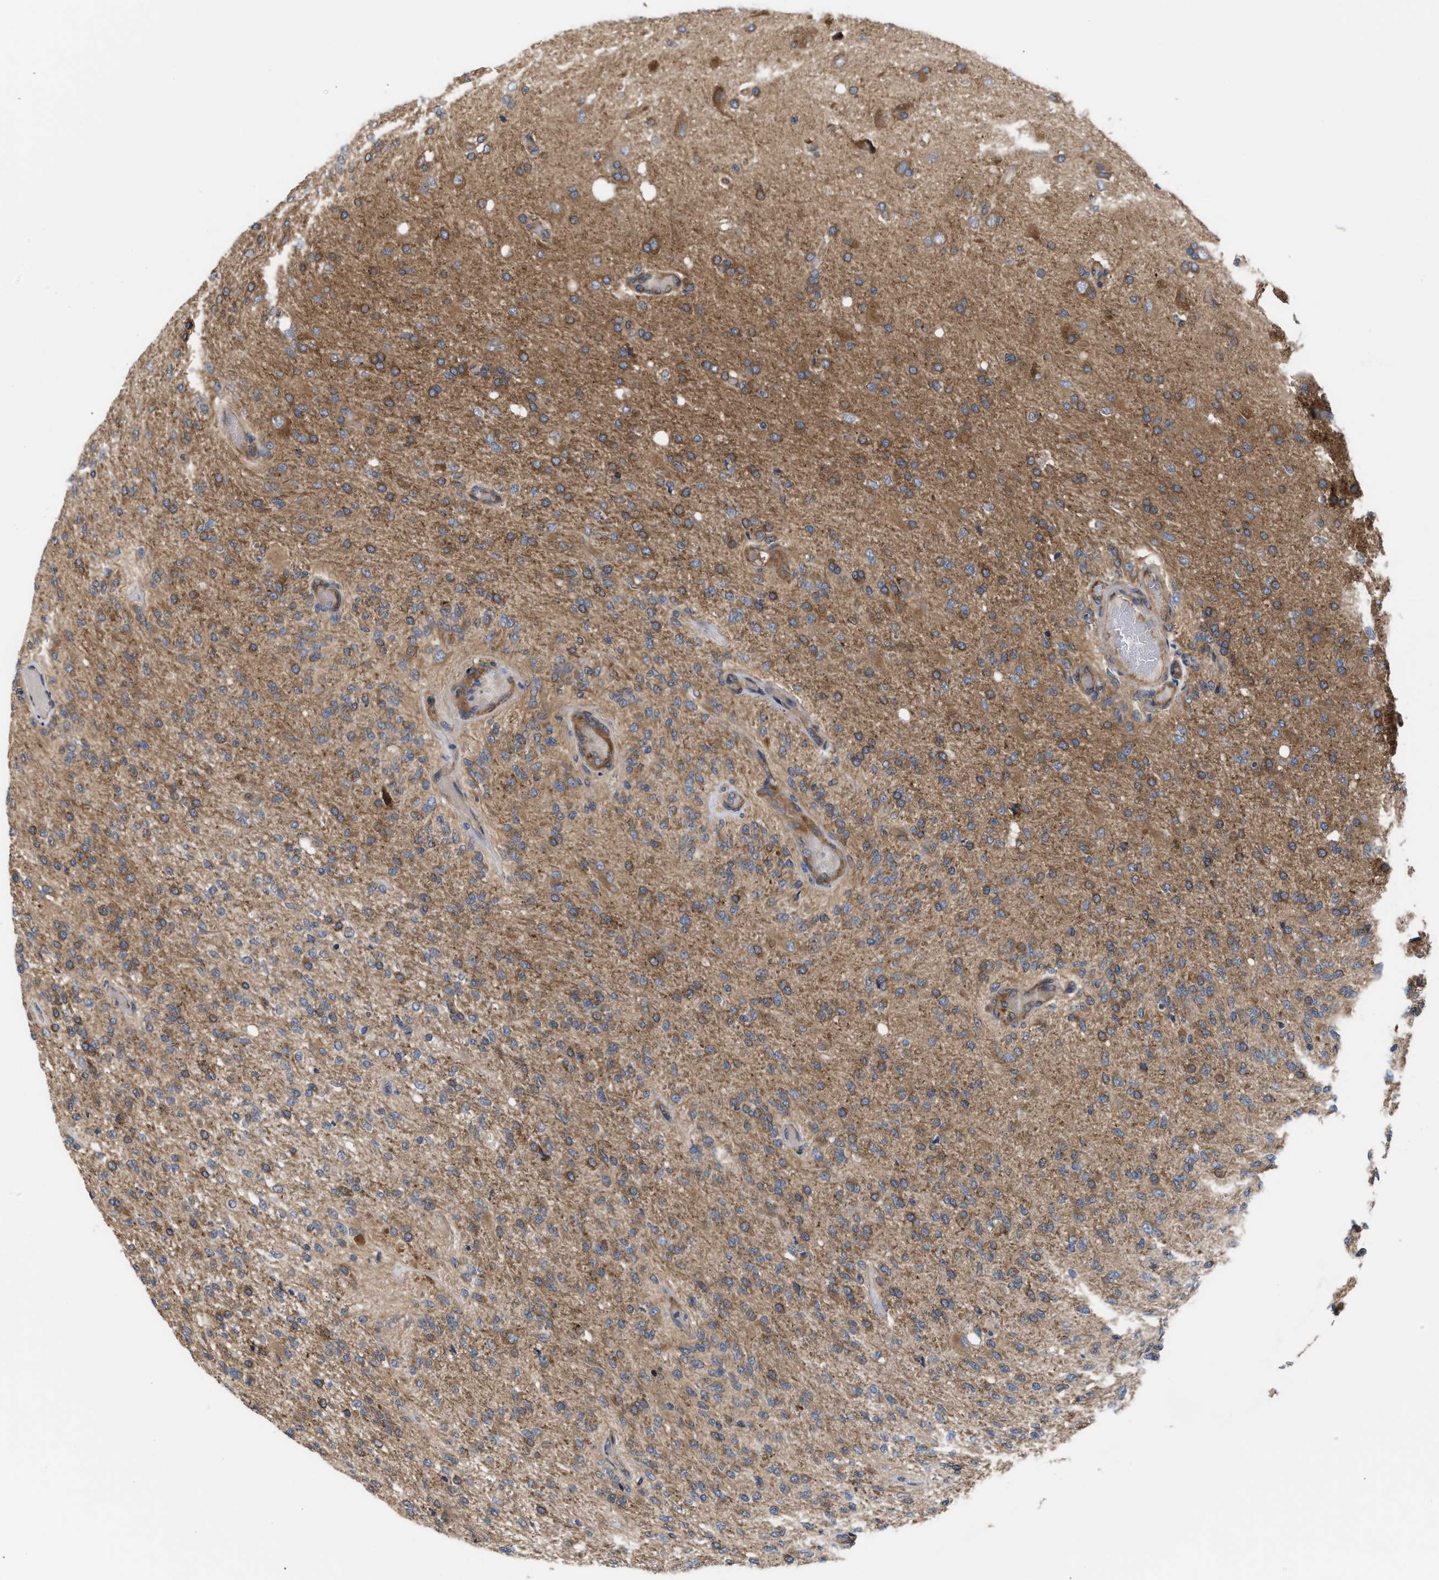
{"staining": {"intensity": "moderate", "quantity": ">75%", "location": "cytoplasmic/membranous"}, "tissue": "glioma", "cell_type": "Tumor cells", "image_type": "cancer", "snomed": [{"axis": "morphology", "description": "Normal tissue, NOS"}, {"axis": "morphology", "description": "Glioma, malignant, High grade"}, {"axis": "topography", "description": "Cerebral cortex"}], "caption": "Protein expression analysis of human glioma reveals moderate cytoplasmic/membranous staining in about >75% of tumor cells. The staining was performed using DAB, with brown indicating positive protein expression. Nuclei are stained blue with hematoxylin.", "gene": "LAPTM4B", "patient": {"sex": "male", "age": 77}}